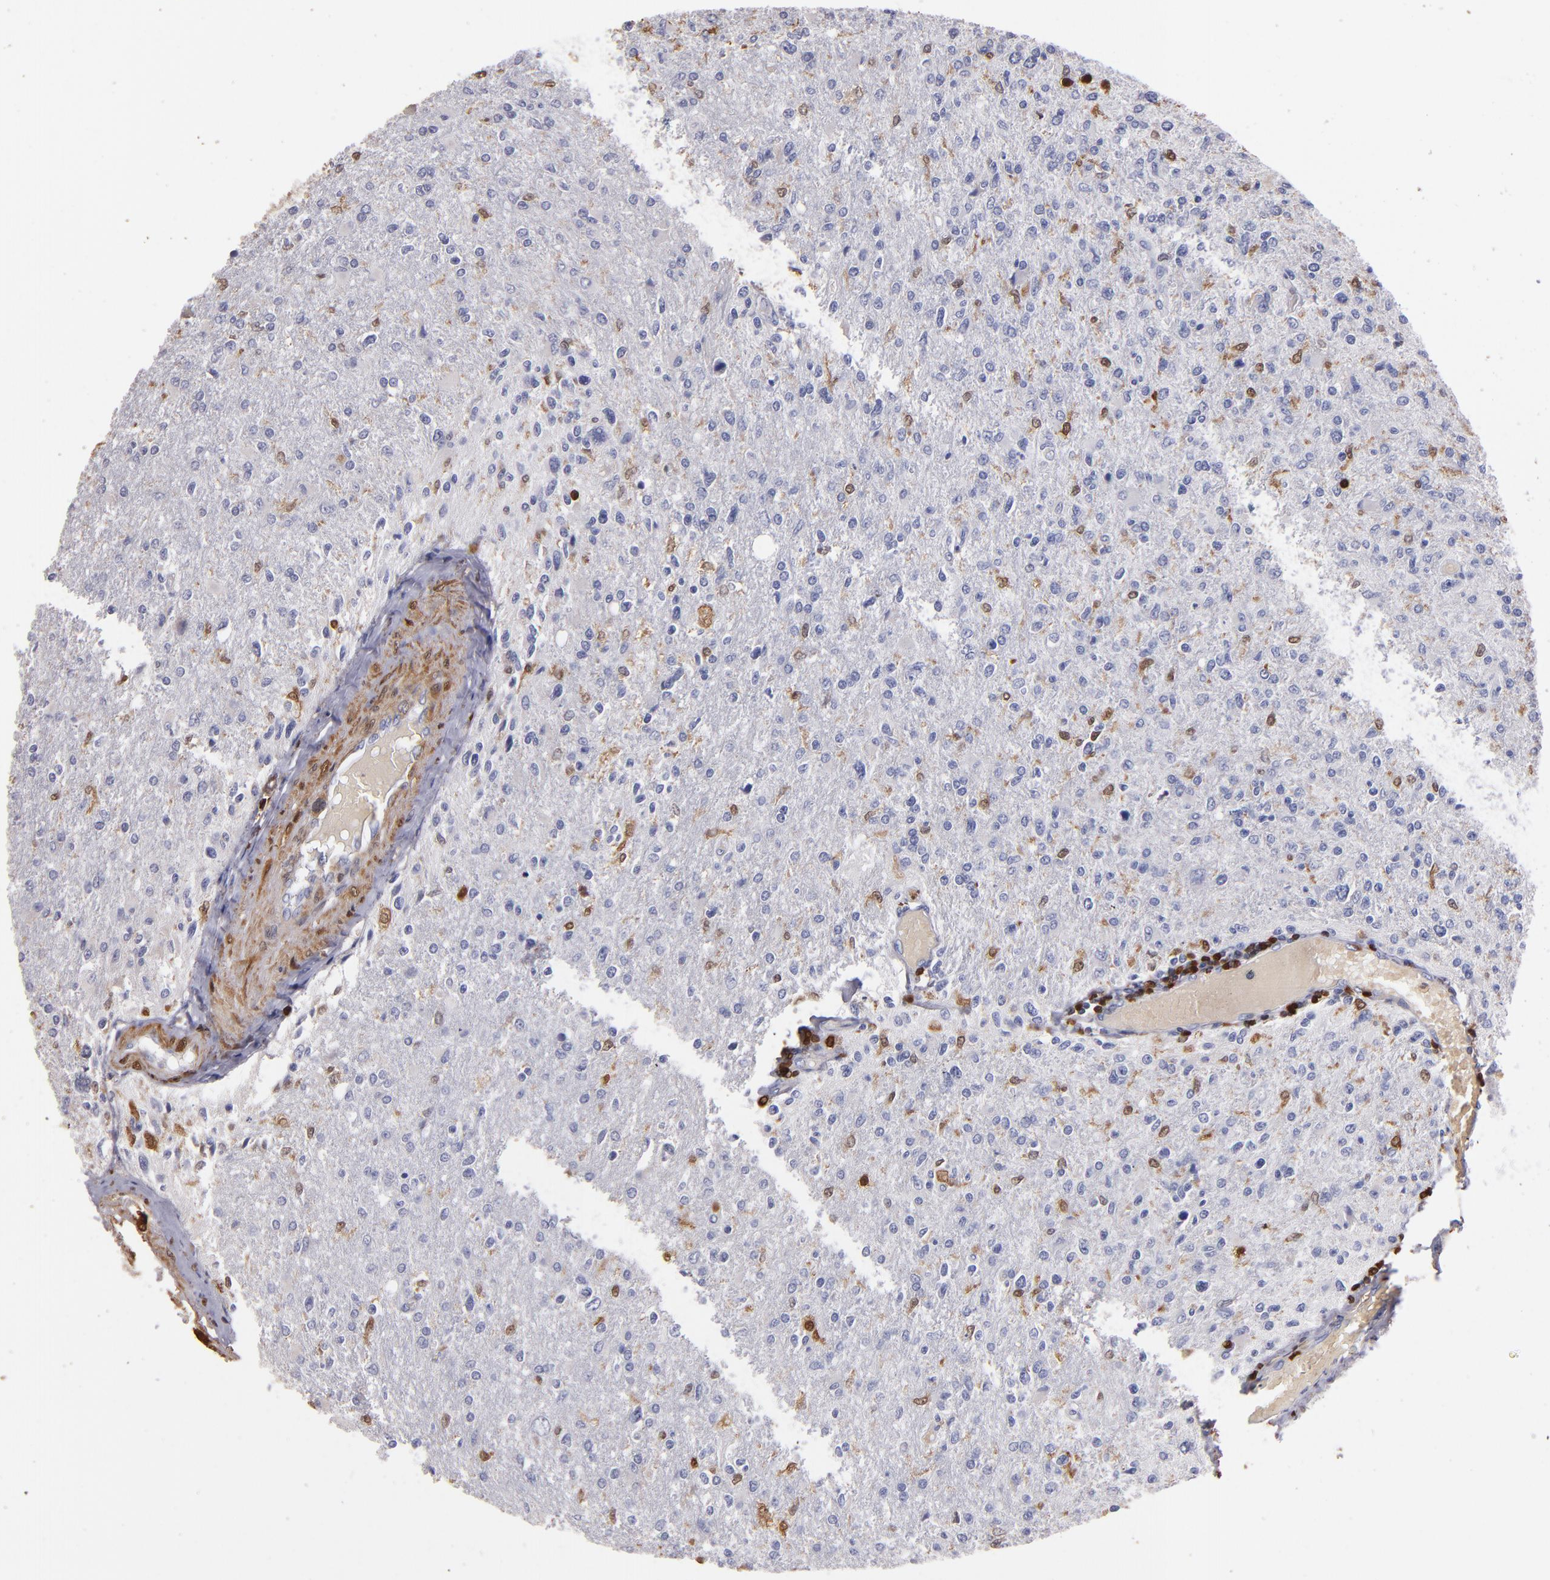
{"staining": {"intensity": "moderate", "quantity": "<25%", "location": "nuclear"}, "tissue": "glioma", "cell_type": "Tumor cells", "image_type": "cancer", "snomed": [{"axis": "morphology", "description": "Glioma, malignant, High grade"}, {"axis": "topography", "description": "Cerebral cortex"}], "caption": "Malignant glioma (high-grade) stained for a protein (brown) shows moderate nuclear positive expression in approximately <25% of tumor cells.", "gene": "S100A4", "patient": {"sex": "male", "age": 76}}